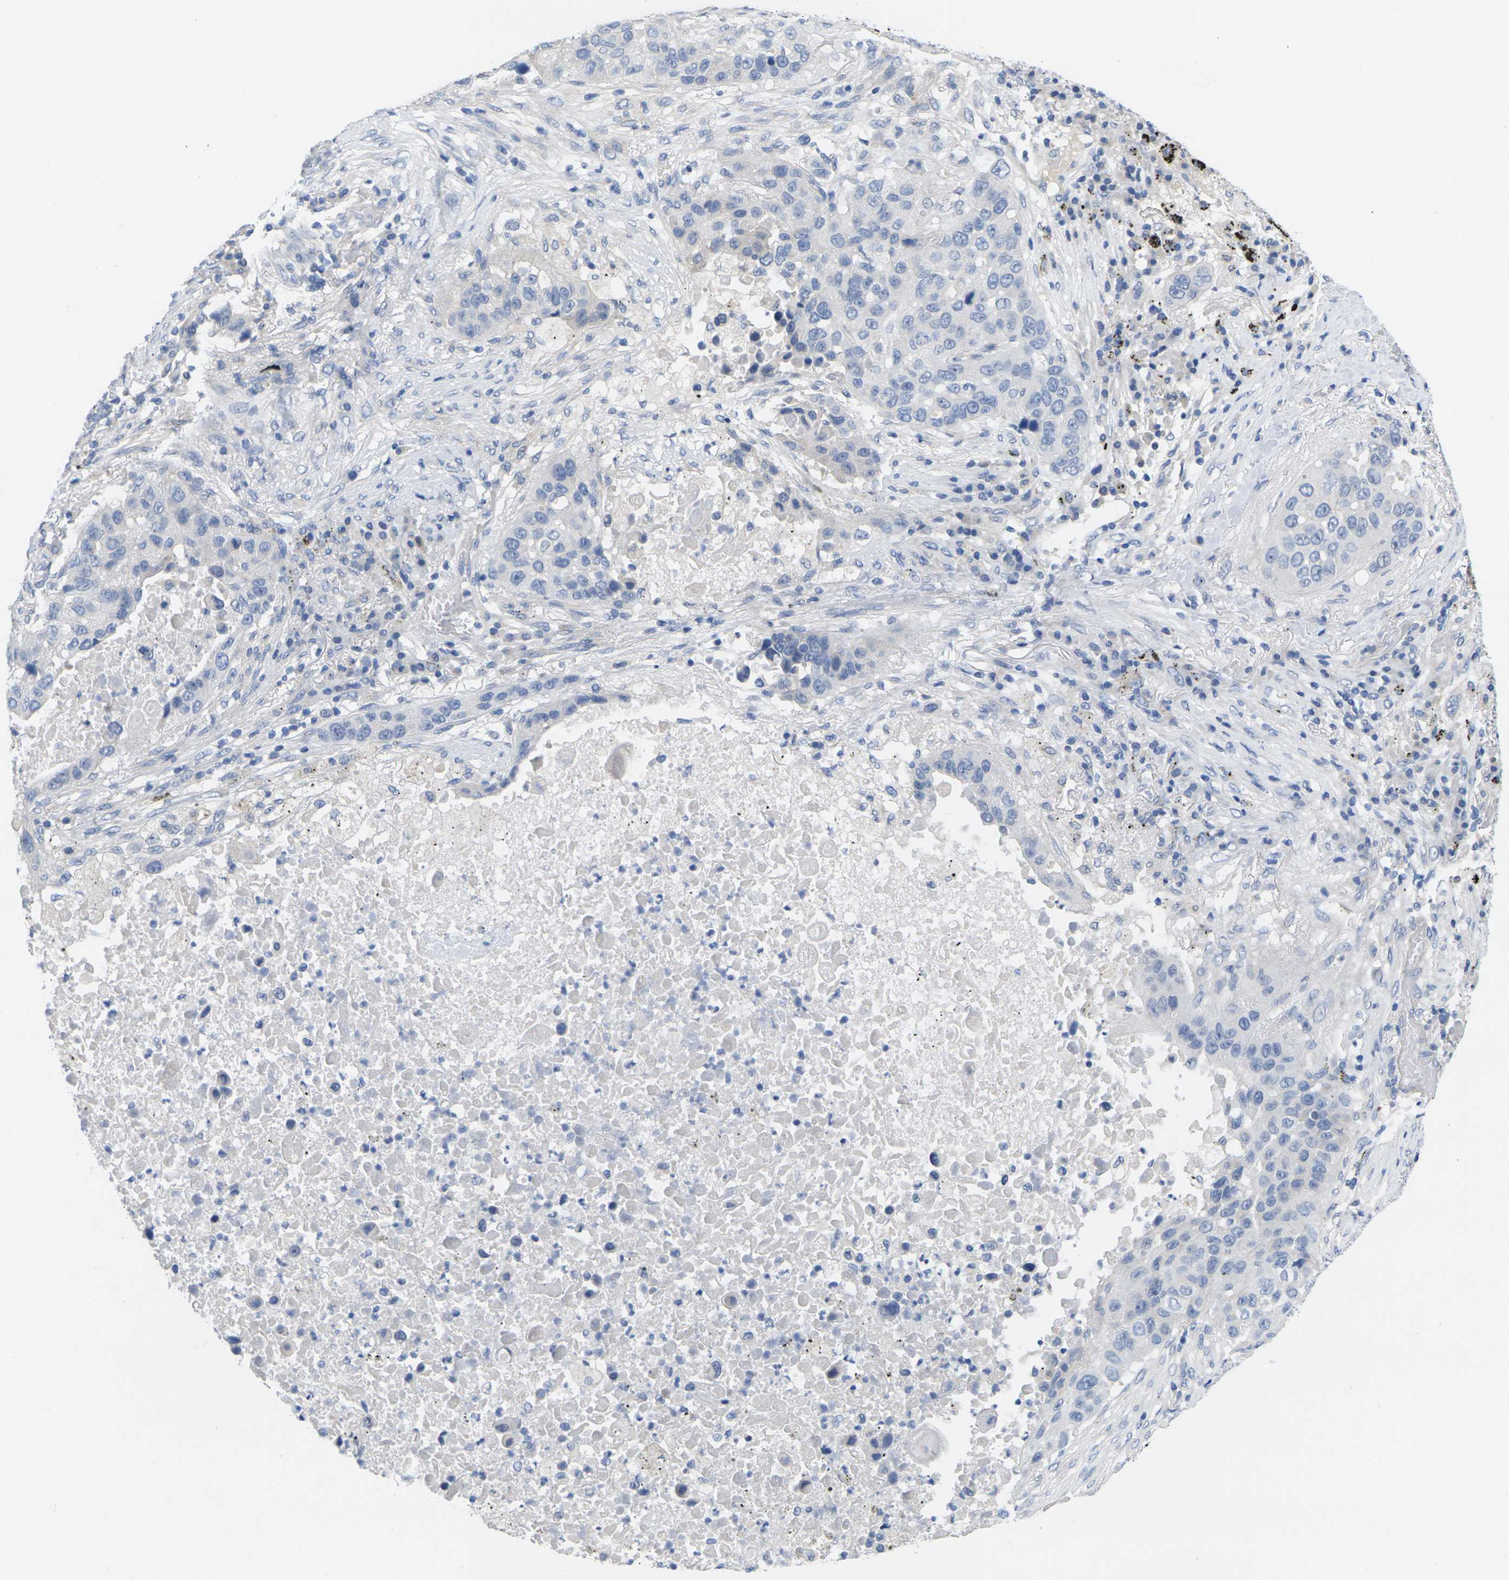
{"staining": {"intensity": "negative", "quantity": "none", "location": "none"}, "tissue": "lung cancer", "cell_type": "Tumor cells", "image_type": "cancer", "snomed": [{"axis": "morphology", "description": "Squamous cell carcinoma, NOS"}, {"axis": "topography", "description": "Lung"}], "caption": "High power microscopy histopathology image of an immunohistochemistry histopathology image of lung cancer, revealing no significant staining in tumor cells.", "gene": "TNNI3", "patient": {"sex": "male", "age": 57}}